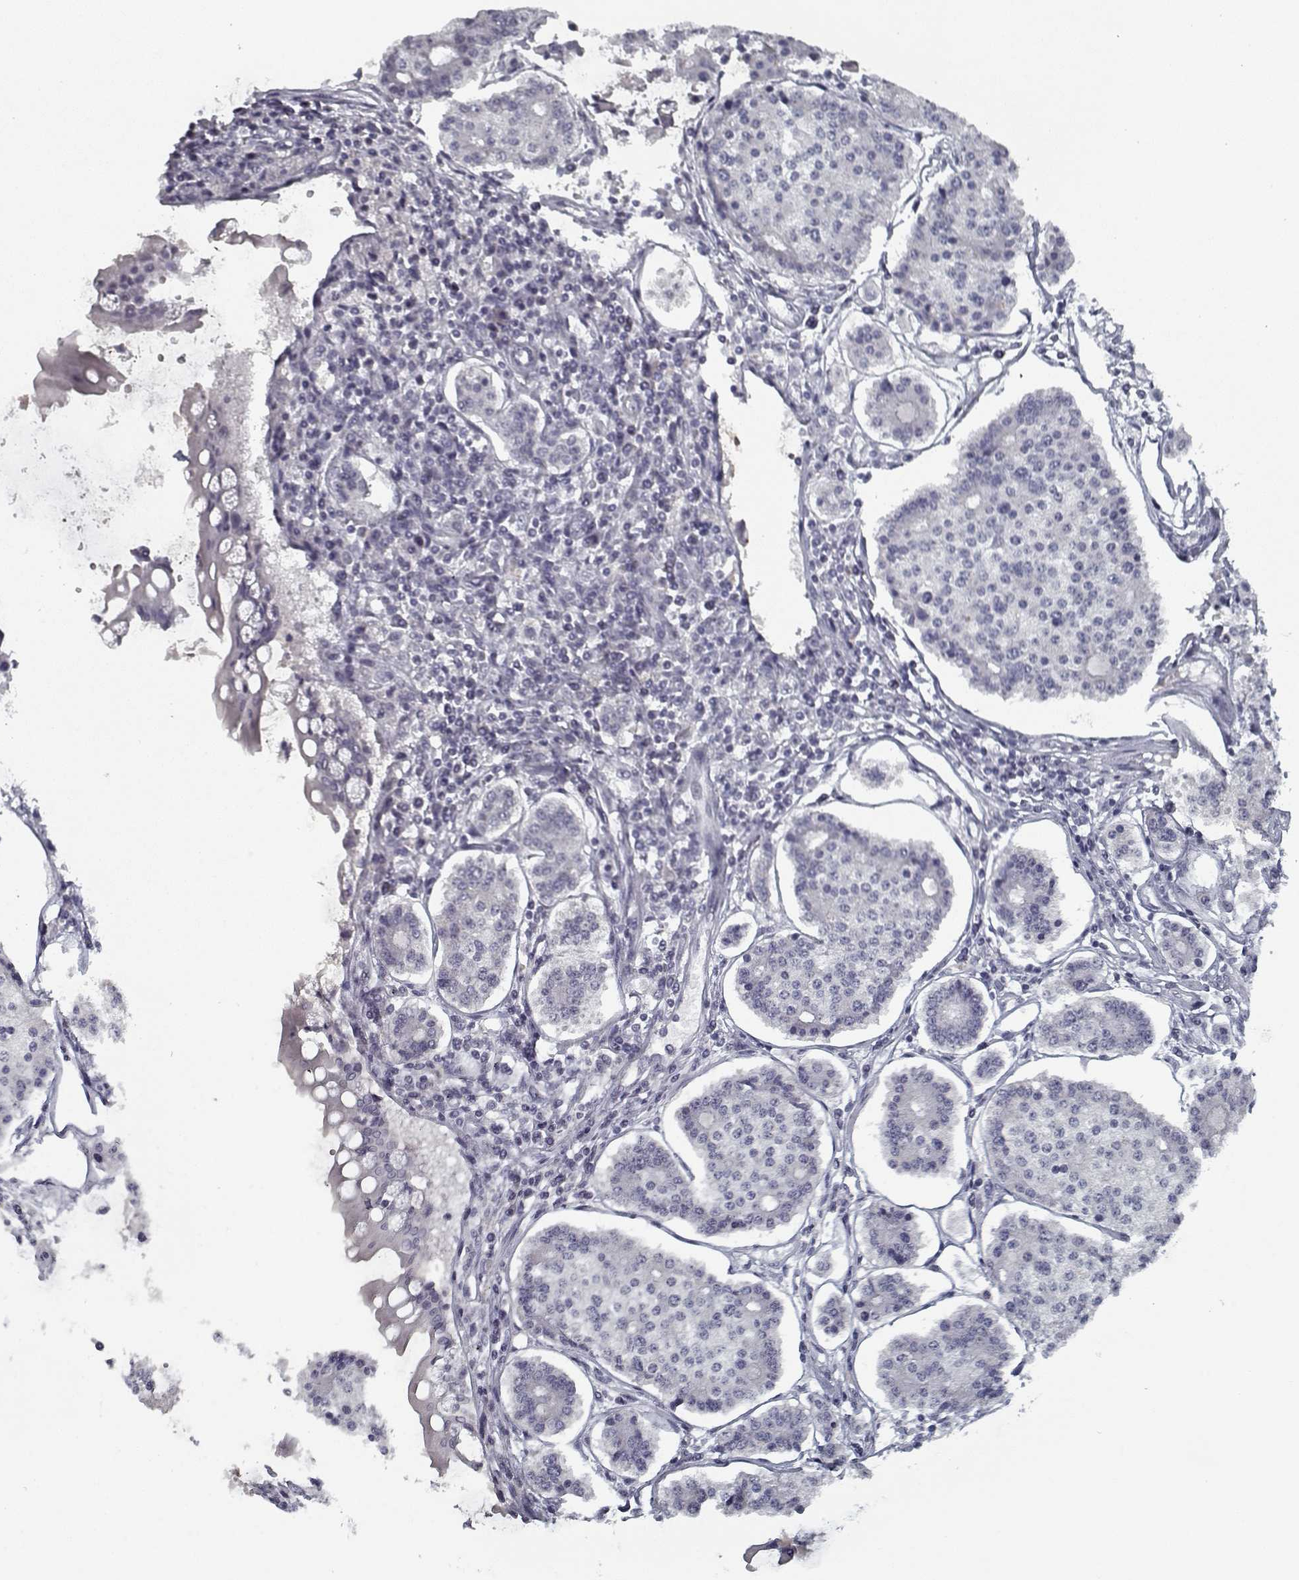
{"staining": {"intensity": "negative", "quantity": "none", "location": "none"}, "tissue": "carcinoid", "cell_type": "Tumor cells", "image_type": "cancer", "snomed": [{"axis": "morphology", "description": "Carcinoid, malignant, NOS"}, {"axis": "topography", "description": "Small intestine"}], "caption": "Tumor cells show no significant protein positivity in carcinoid.", "gene": "GAD2", "patient": {"sex": "female", "age": 65}}